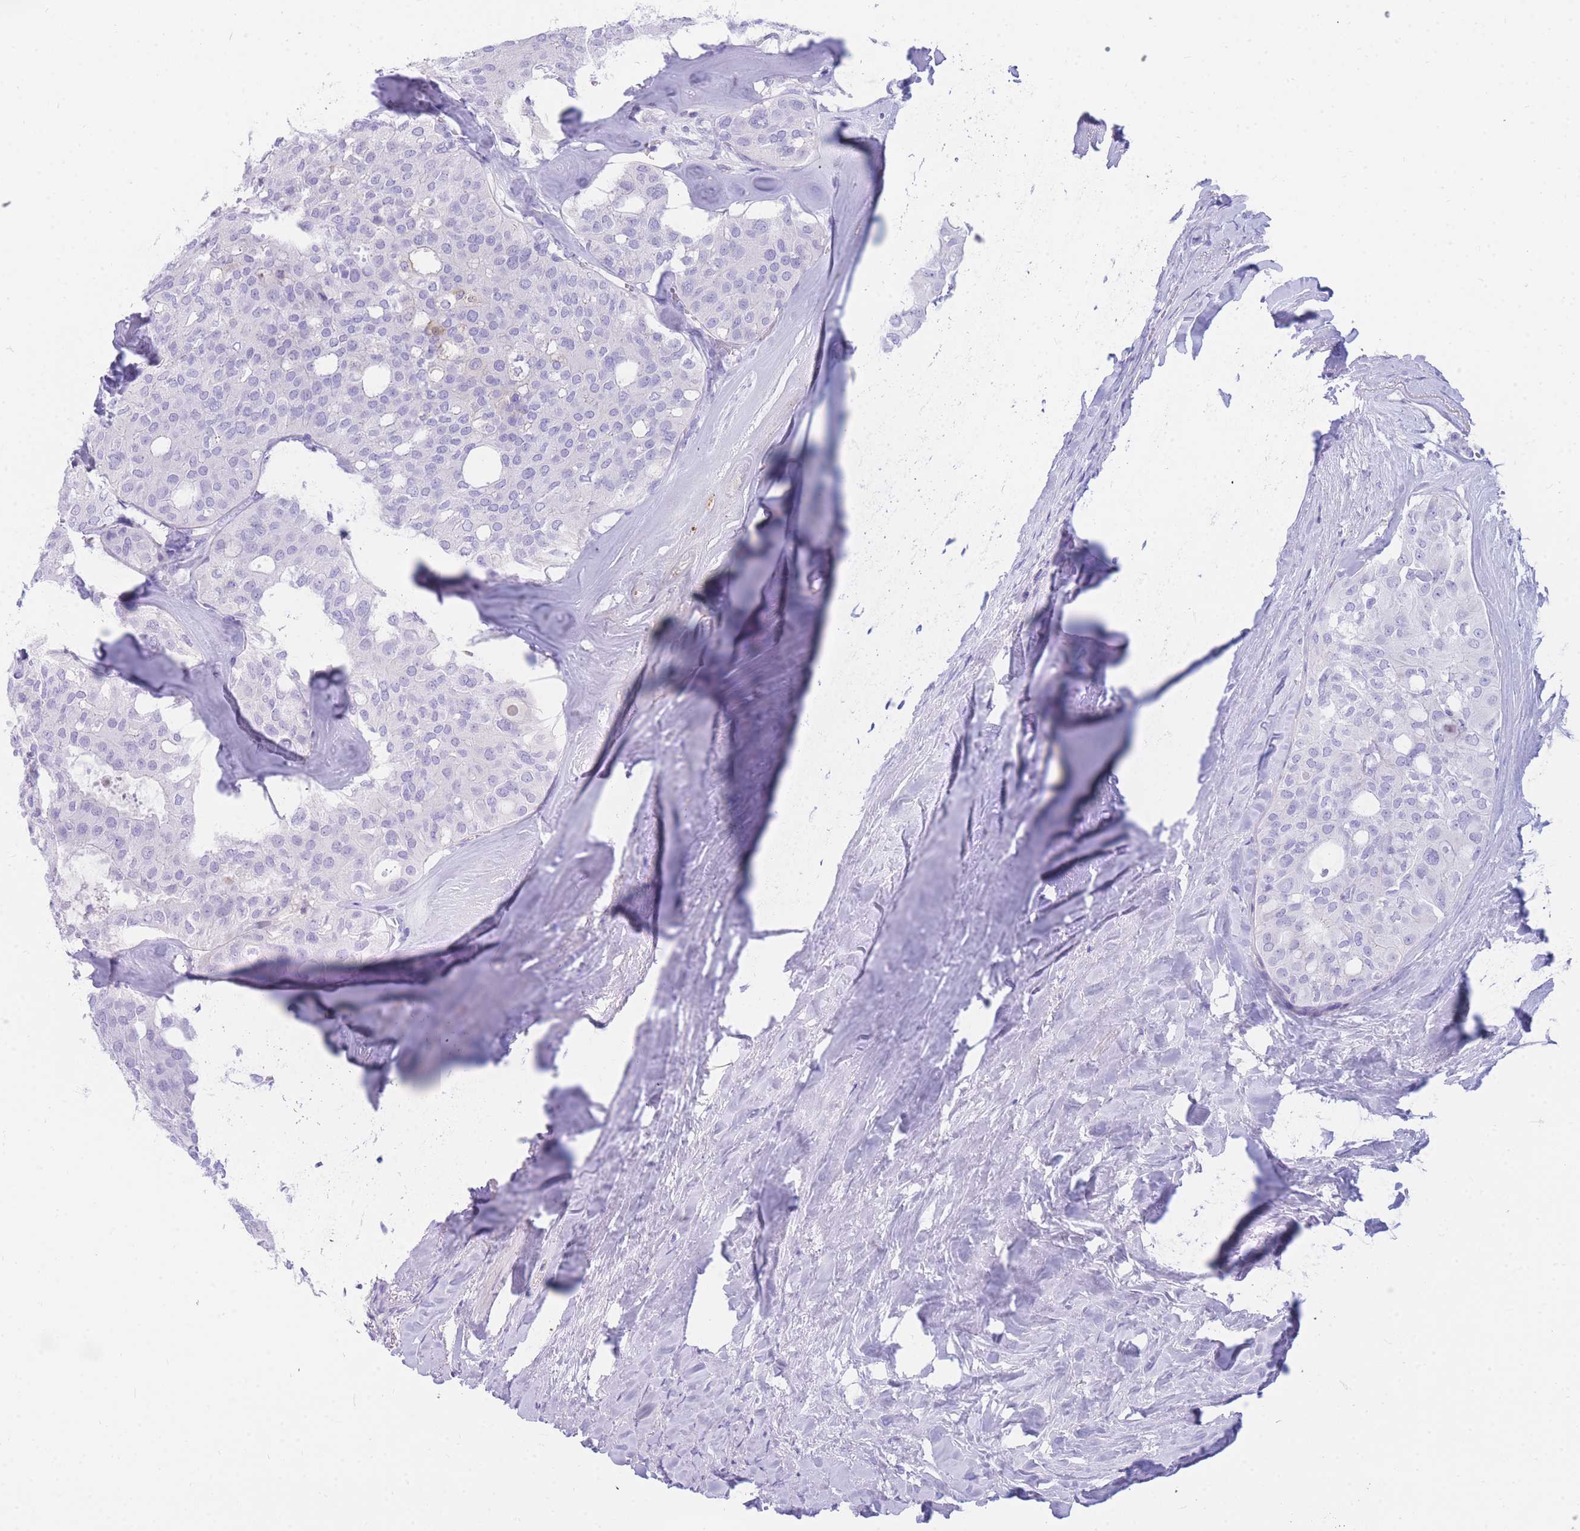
{"staining": {"intensity": "negative", "quantity": "none", "location": "none"}, "tissue": "thyroid cancer", "cell_type": "Tumor cells", "image_type": "cancer", "snomed": [{"axis": "morphology", "description": "Follicular adenoma carcinoma, NOS"}, {"axis": "topography", "description": "Thyroid gland"}], "caption": "Immunohistochemistry image of thyroid follicular adenoma carcinoma stained for a protein (brown), which demonstrates no staining in tumor cells. (Brightfield microscopy of DAB (3,3'-diaminobenzidine) immunohistochemistry (IHC) at high magnification).", "gene": "NKX1-2", "patient": {"sex": "male", "age": 75}}